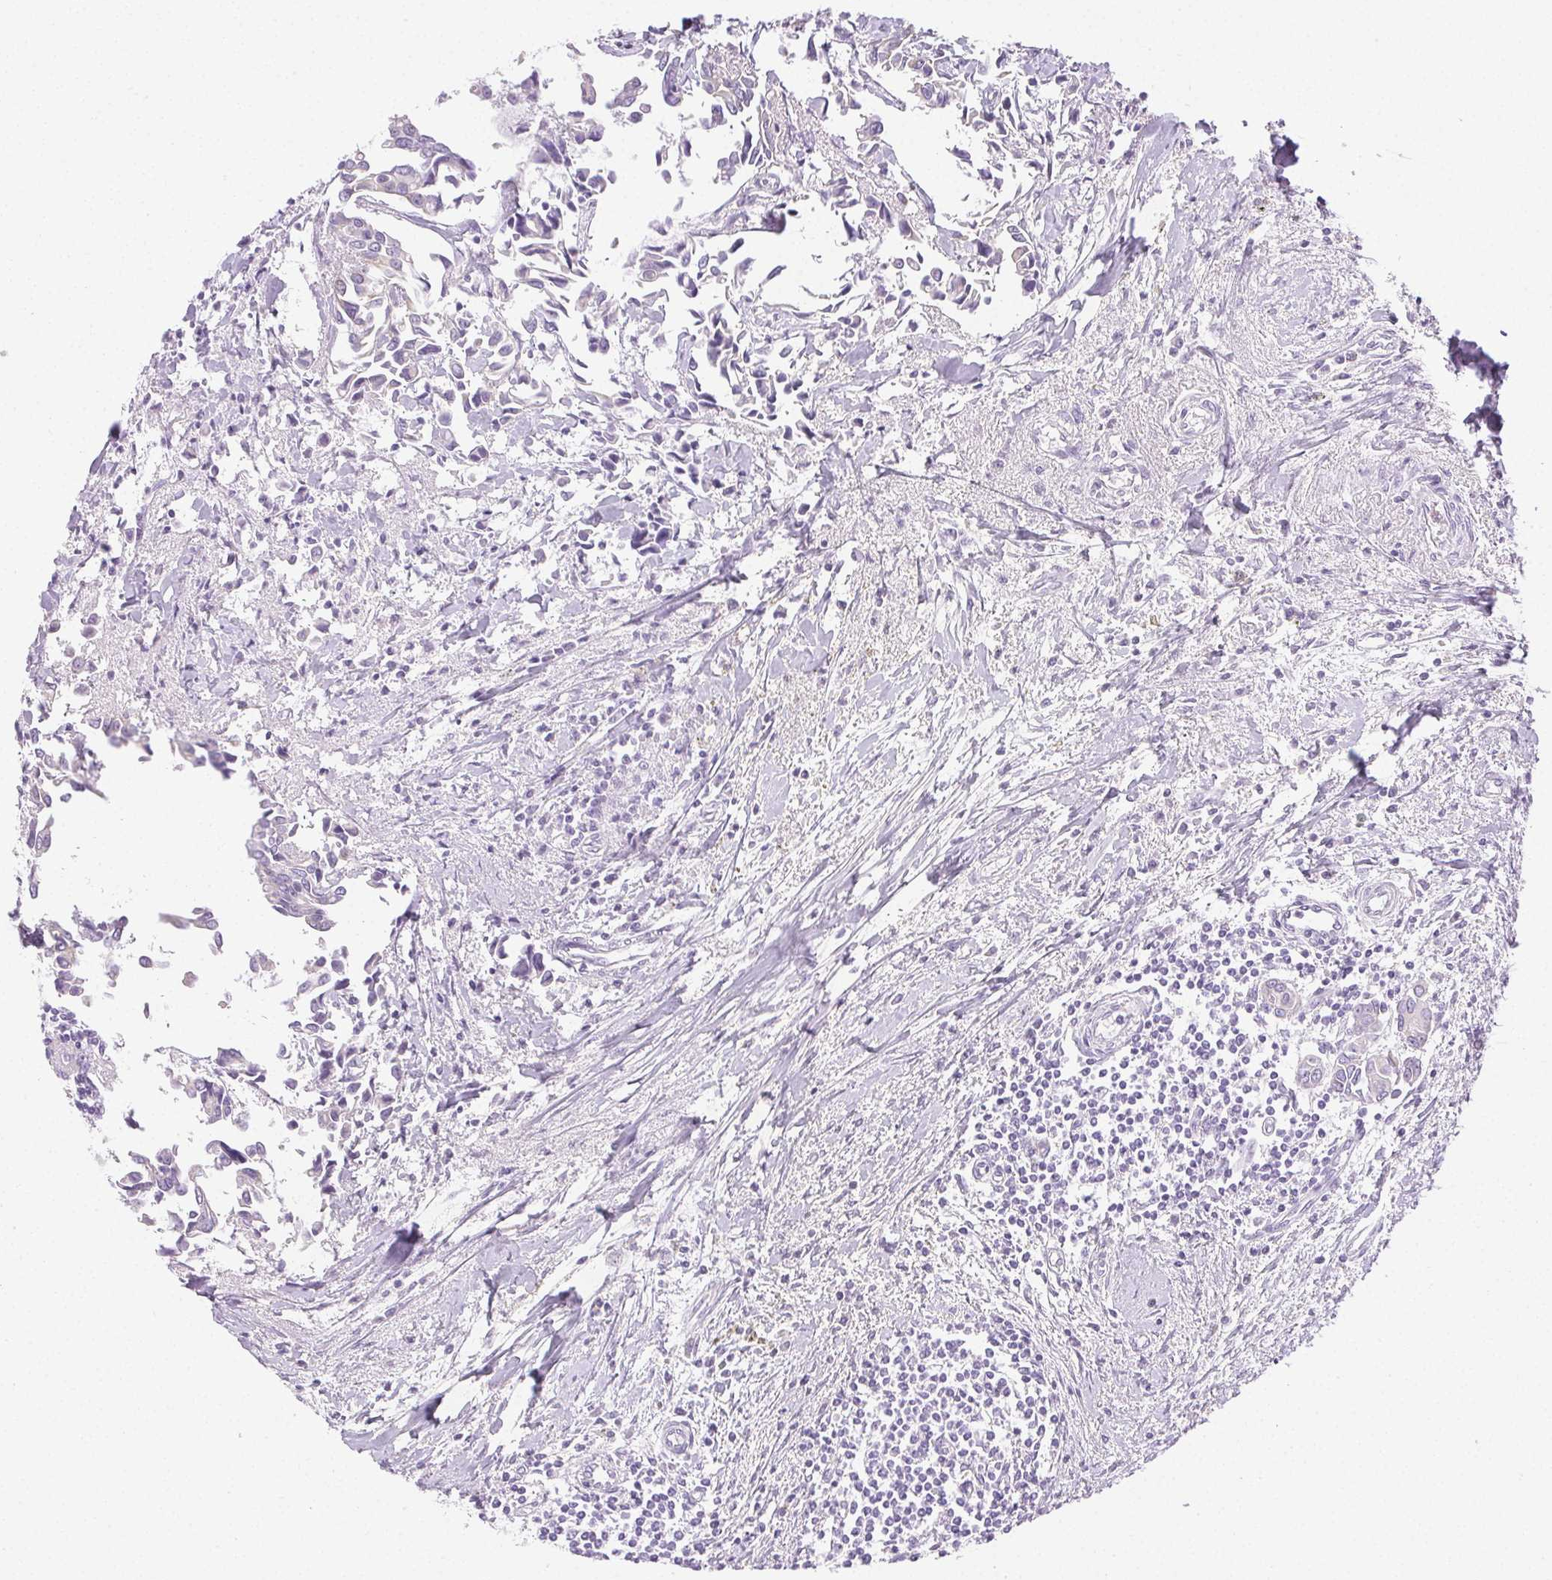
{"staining": {"intensity": "negative", "quantity": "none", "location": "none"}, "tissue": "breast cancer", "cell_type": "Tumor cells", "image_type": "cancer", "snomed": [{"axis": "morphology", "description": "Duct carcinoma"}, {"axis": "topography", "description": "Breast"}], "caption": "Tumor cells are negative for protein expression in human breast cancer.", "gene": "EMX2", "patient": {"sex": "female", "age": 54}}